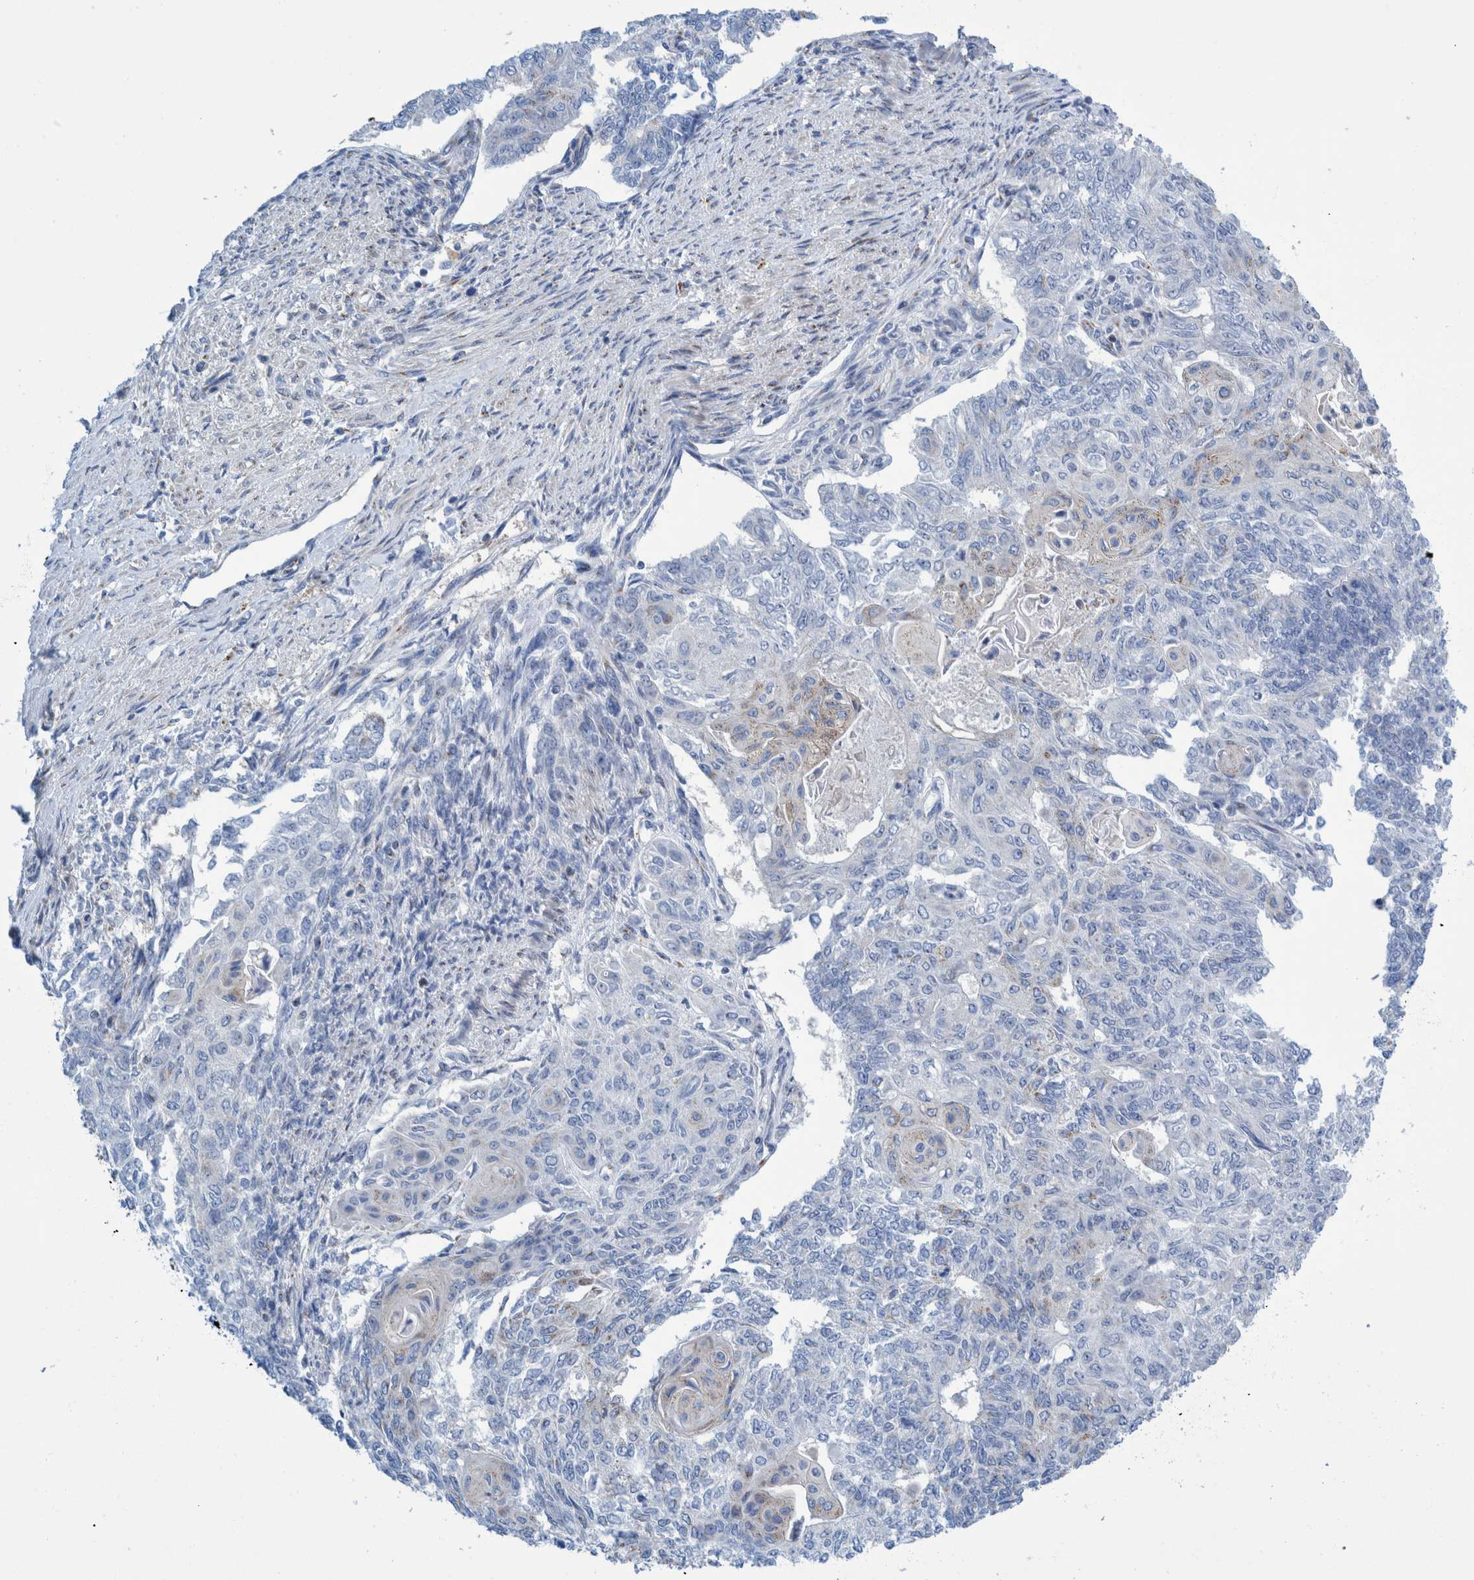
{"staining": {"intensity": "negative", "quantity": "none", "location": "none"}, "tissue": "endometrial cancer", "cell_type": "Tumor cells", "image_type": "cancer", "snomed": [{"axis": "morphology", "description": "Adenocarcinoma, NOS"}, {"axis": "topography", "description": "Endometrium"}], "caption": "High power microscopy histopathology image of an immunohistochemistry (IHC) histopathology image of endometrial cancer, revealing no significant staining in tumor cells. (DAB (3,3'-diaminobenzidine) immunohistochemistry with hematoxylin counter stain).", "gene": "TRIM58", "patient": {"sex": "female", "age": 32}}